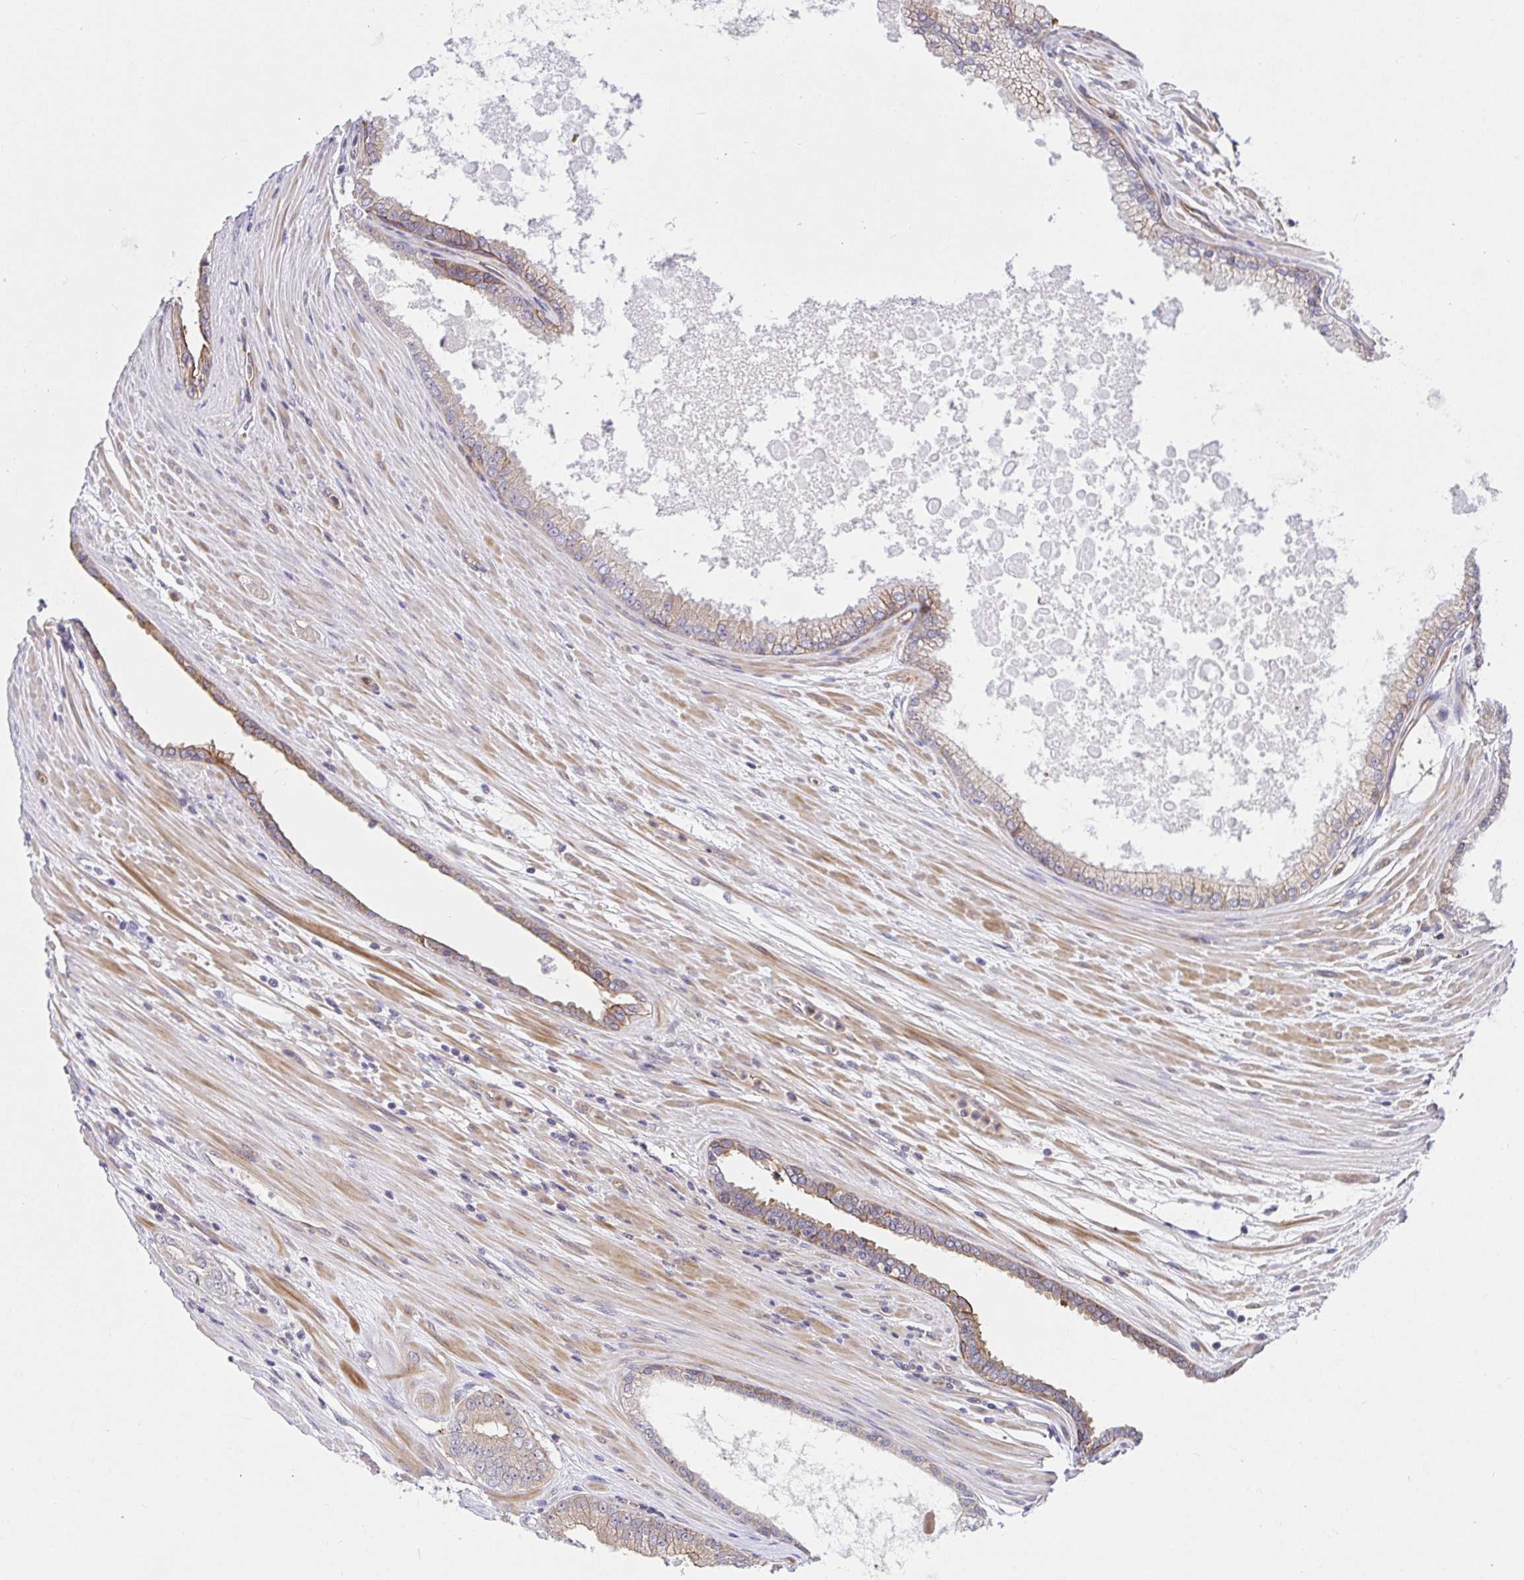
{"staining": {"intensity": "weak", "quantity": "<25%", "location": "cytoplasmic/membranous"}, "tissue": "prostate cancer", "cell_type": "Tumor cells", "image_type": "cancer", "snomed": [{"axis": "morphology", "description": "Adenocarcinoma, Low grade"}, {"axis": "topography", "description": "Prostate"}], "caption": "High power microscopy histopathology image of an immunohistochemistry (IHC) image of prostate low-grade adenocarcinoma, revealing no significant staining in tumor cells.", "gene": "TRIM55", "patient": {"sex": "male", "age": 67}}